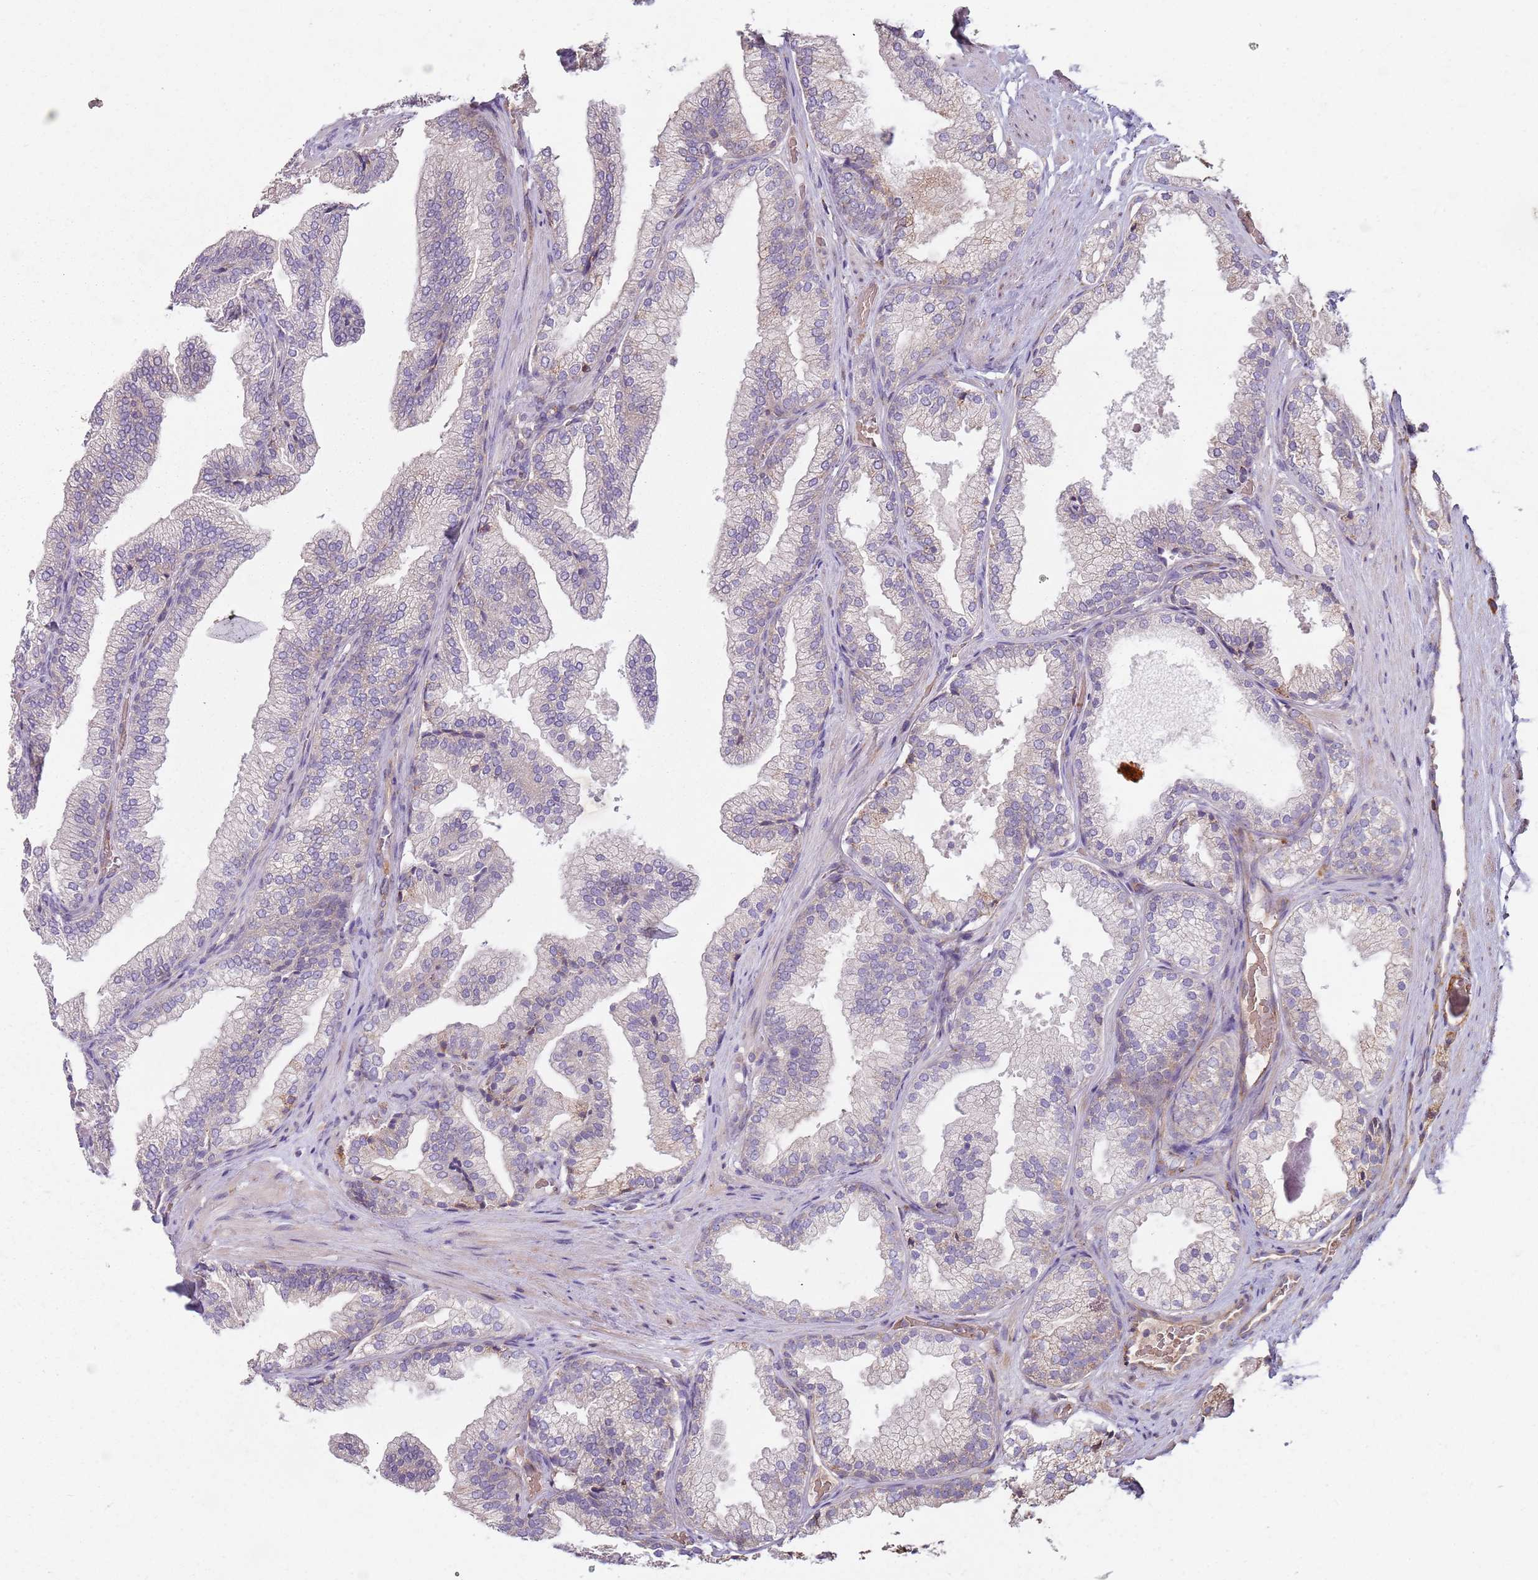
{"staining": {"intensity": "negative", "quantity": "none", "location": "none"}, "tissue": "prostate", "cell_type": "Glandular cells", "image_type": "normal", "snomed": [{"axis": "morphology", "description": "Normal tissue, NOS"}, {"axis": "topography", "description": "Prostate"}], "caption": "Protein analysis of benign prostate exhibits no significant expression in glandular cells.", "gene": "SPATA2", "patient": {"sex": "male", "age": 76}}